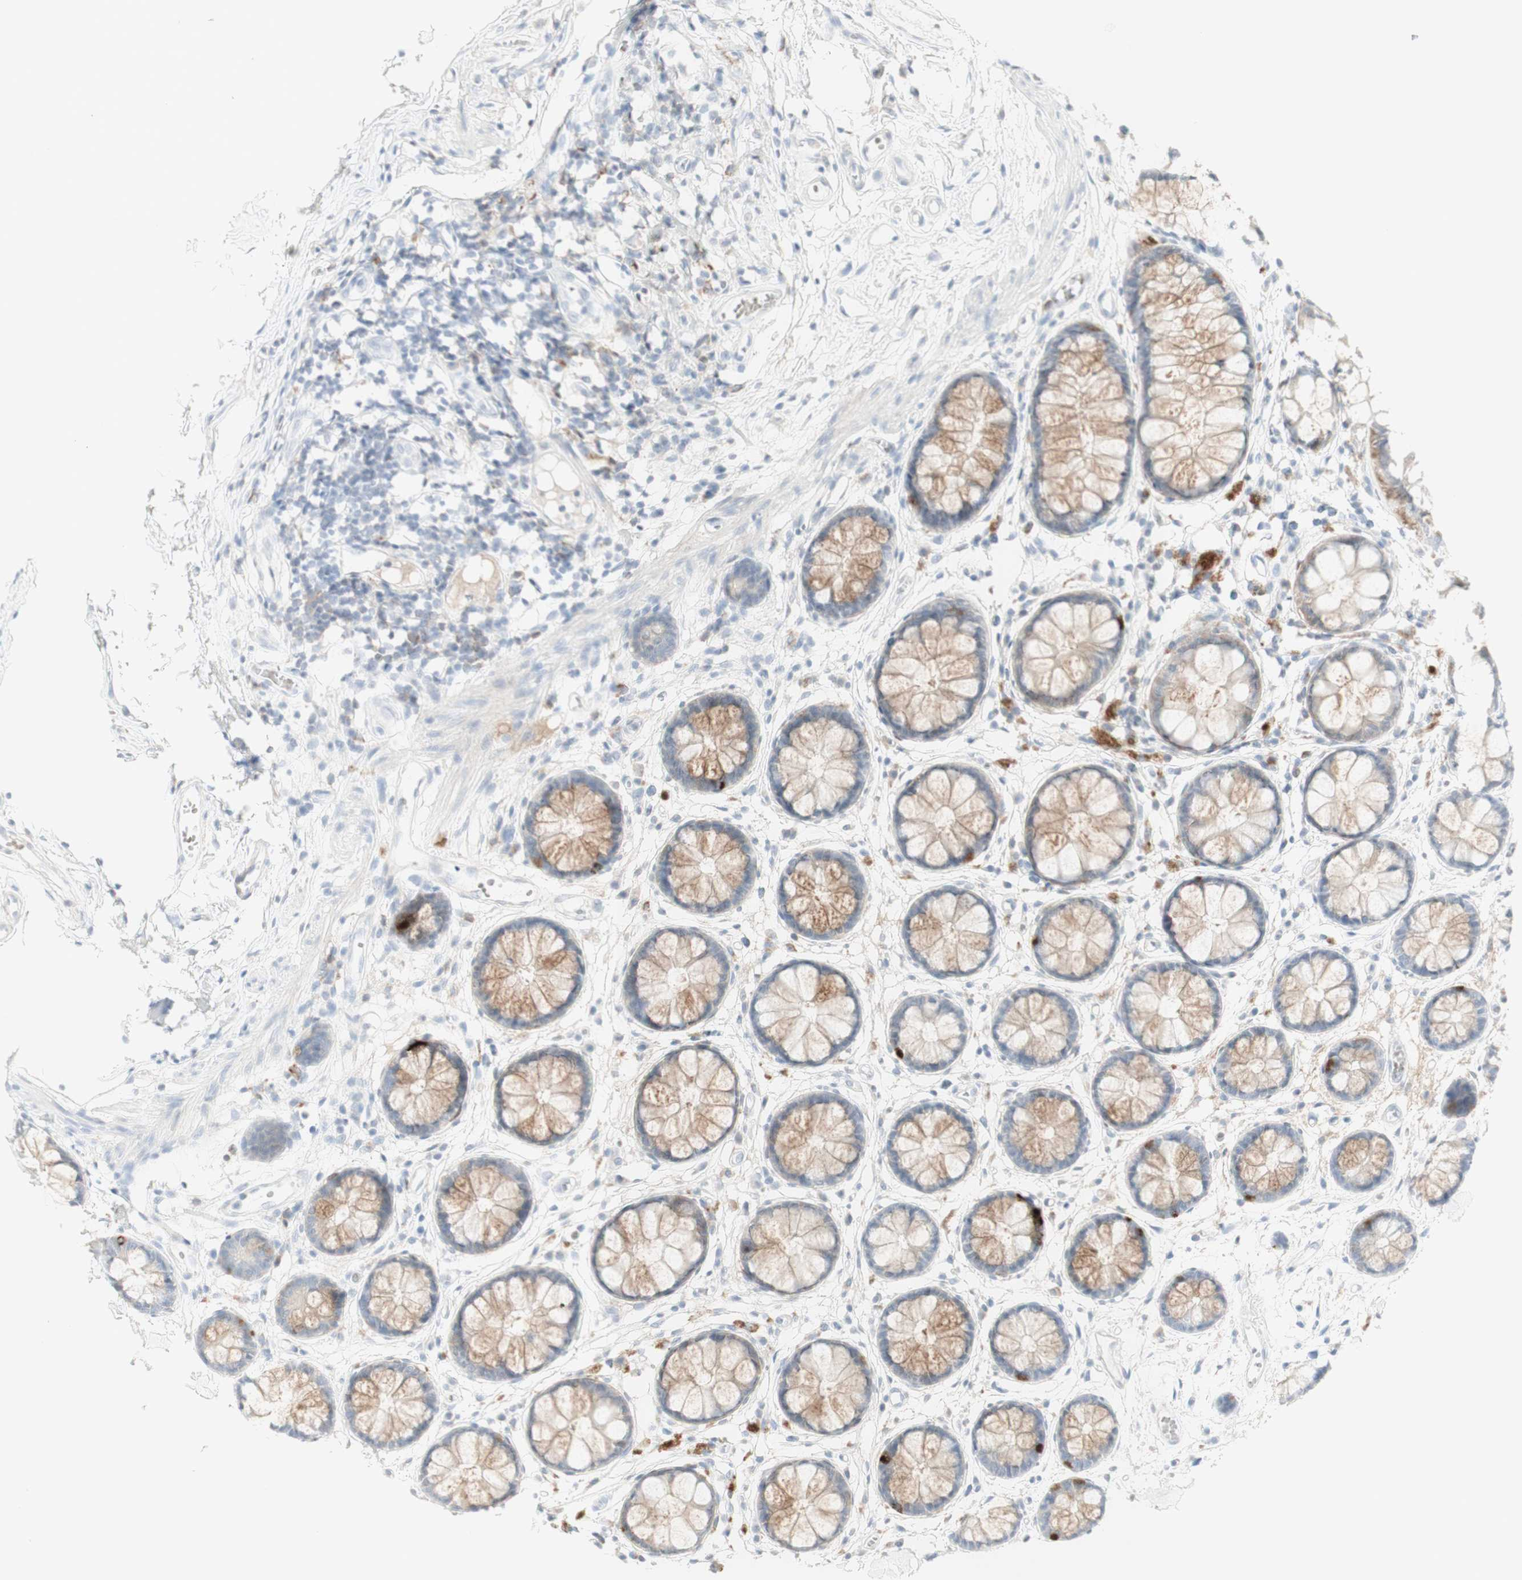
{"staining": {"intensity": "weak", "quantity": "25%-75%", "location": "cytoplasmic/membranous"}, "tissue": "rectum", "cell_type": "Glandular cells", "image_type": "normal", "snomed": [{"axis": "morphology", "description": "Normal tissue, NOS"}, {"axis": "topography", "description": "Rectum"}], "caption": "The image displays immunohistochemical staining of unremarkable rectum. There is weak cytoplasmic/membranous staining is present in approximately 25%-75% of glandular cells. The protein of interest is shown in brown color, while the nuclei are stained blue.", "gene": "MDK", "patient": {"sex": "female", "age": 66}}